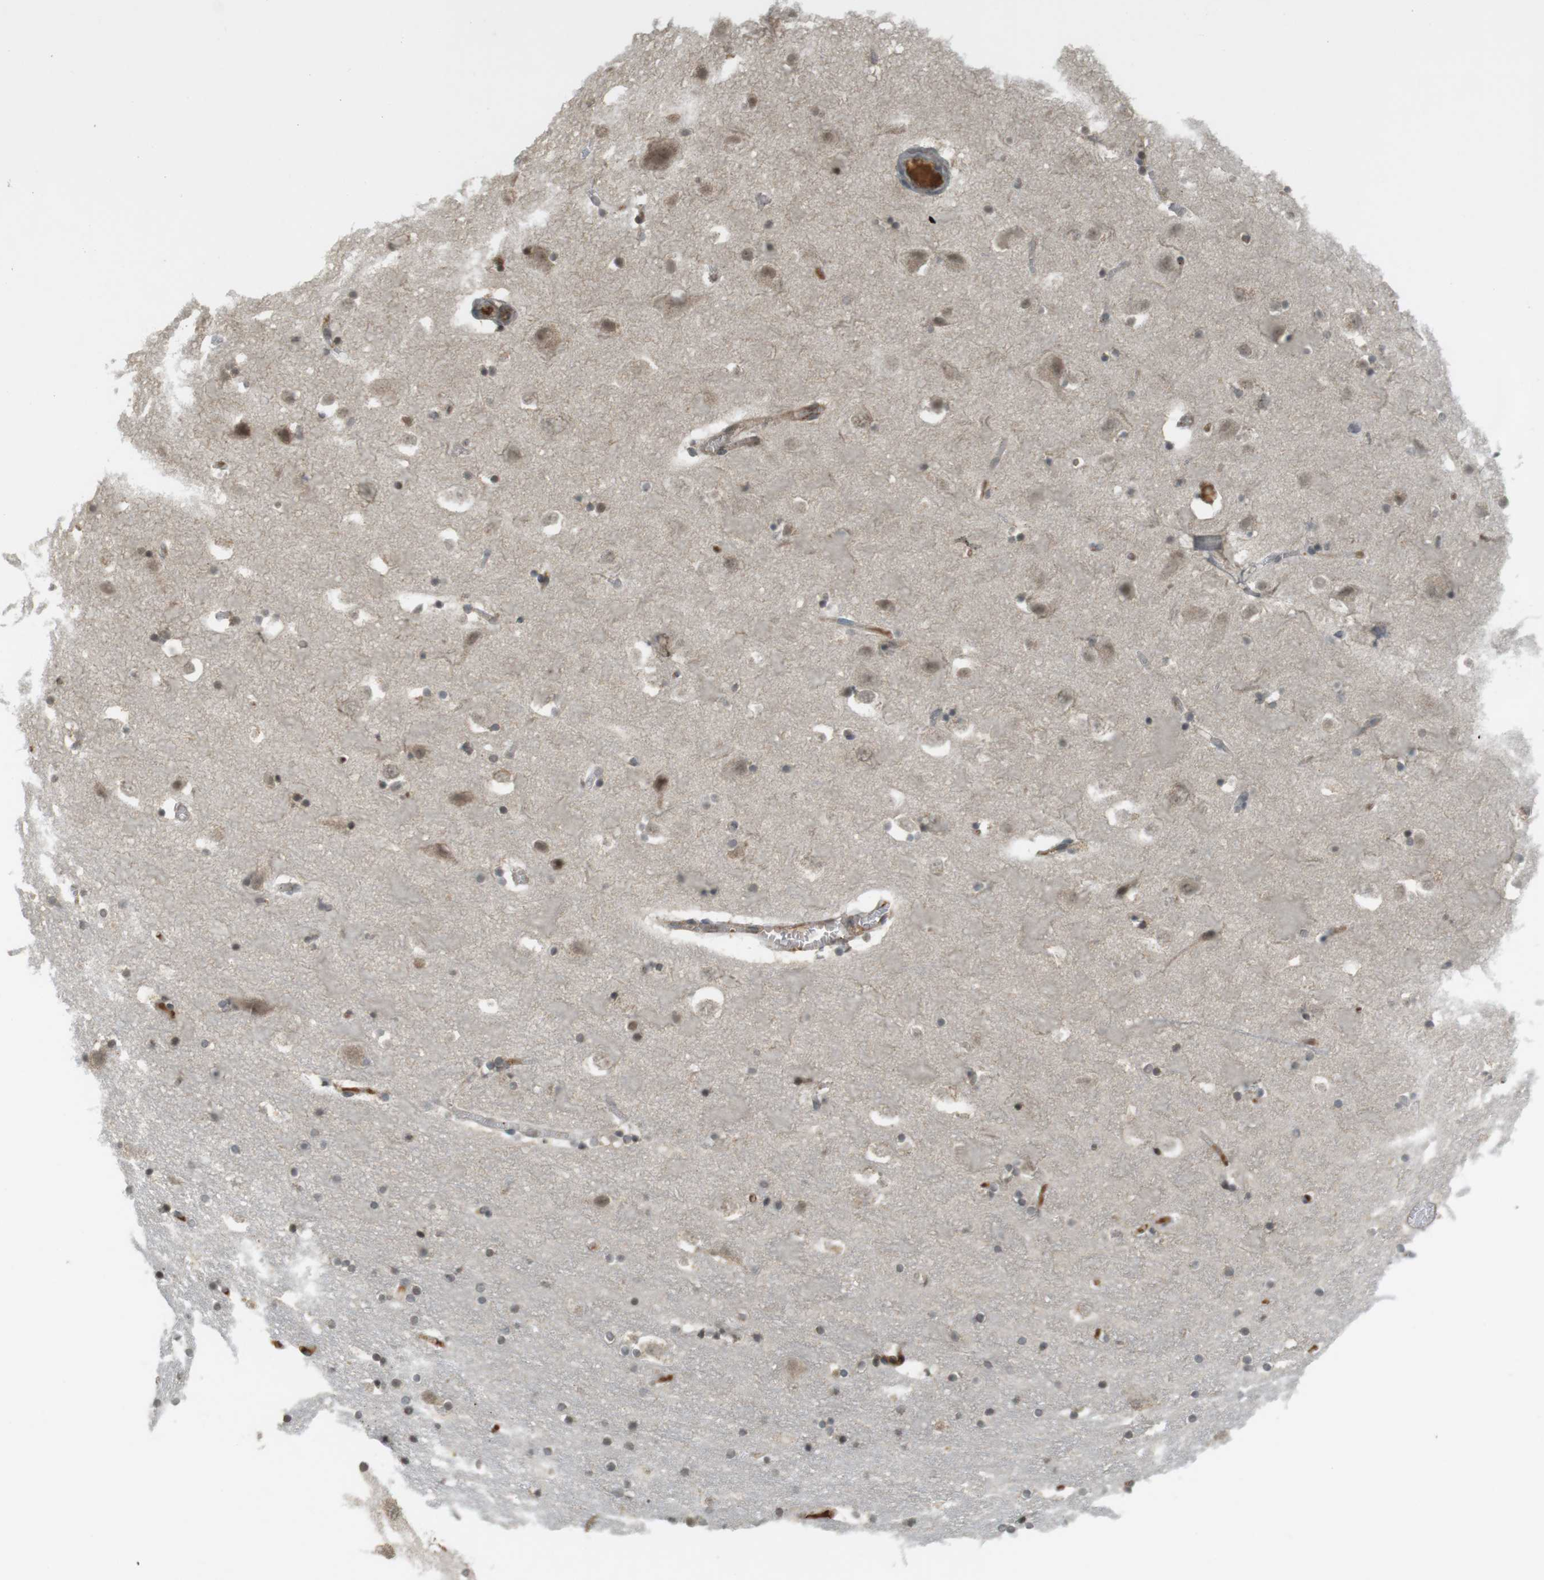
{"staining": {"intensity": "weak", "quantity": ">75%", "location": "cytoplasmic/membranous,nuclear"}, "tissue": "hippocampus", "cell_type": "Glial cells", "image_type": "normal", "snomed": [{"axis": "morphology", "description": "Normal tissue, NOS"}, {"axis": "topography", "description": "Hippocampus"}], "caption": "Protein expression analysis of unremarkable human hippocampus reveals weak cytoplasmic/membranous,nuclear expression in about >75% of glial cells. The staining was performed using DAB (3,3'-diaminobenzidine) to visualize the protein expression in brown, while the nuclei were stained in blue with hematoxylin (Magnification: 20x).", "gene": "SRR", "patient": {"sex": "male", "age": 45}}